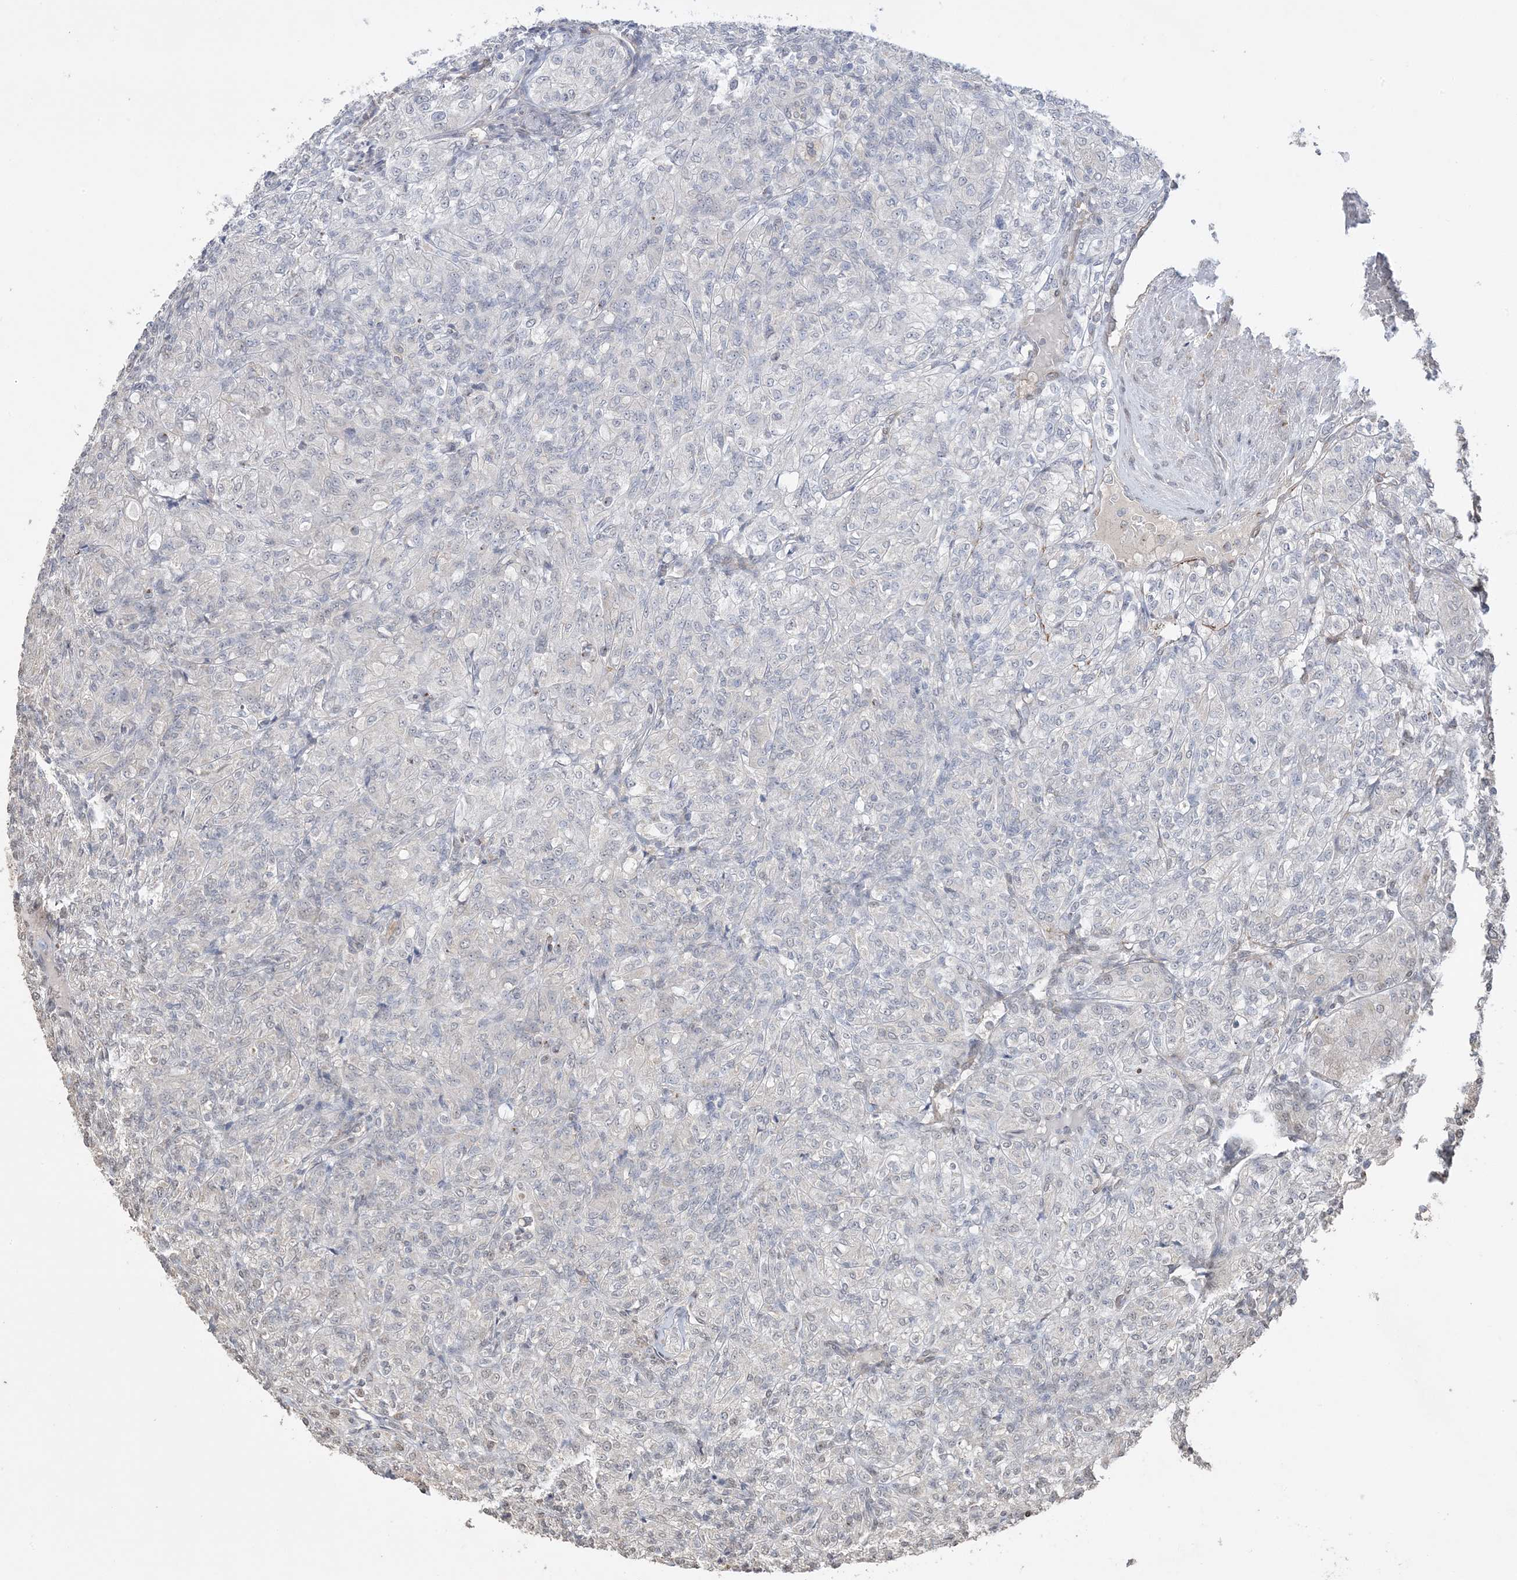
{"staining": {"intensity": "negative", "quantity": "none", "location": "none"}, "tissue": "renal cancer", "cell_type": "Tumor cells", "image_type": "cancer", "snomed": [{"axis": "morphology", "description": "Adenocarcinoma, NOS"}, {"axis": "topography", "description": "Kidney"}], "caption": "Immunohistochemistry (IHC) photomicrograph of renal cancer (adenocarcinoma) stained for a protein (brown), which shows no expression in tumor cells.", "gene": "XRN1", "patient": {"sex": "male", "age": 77}}